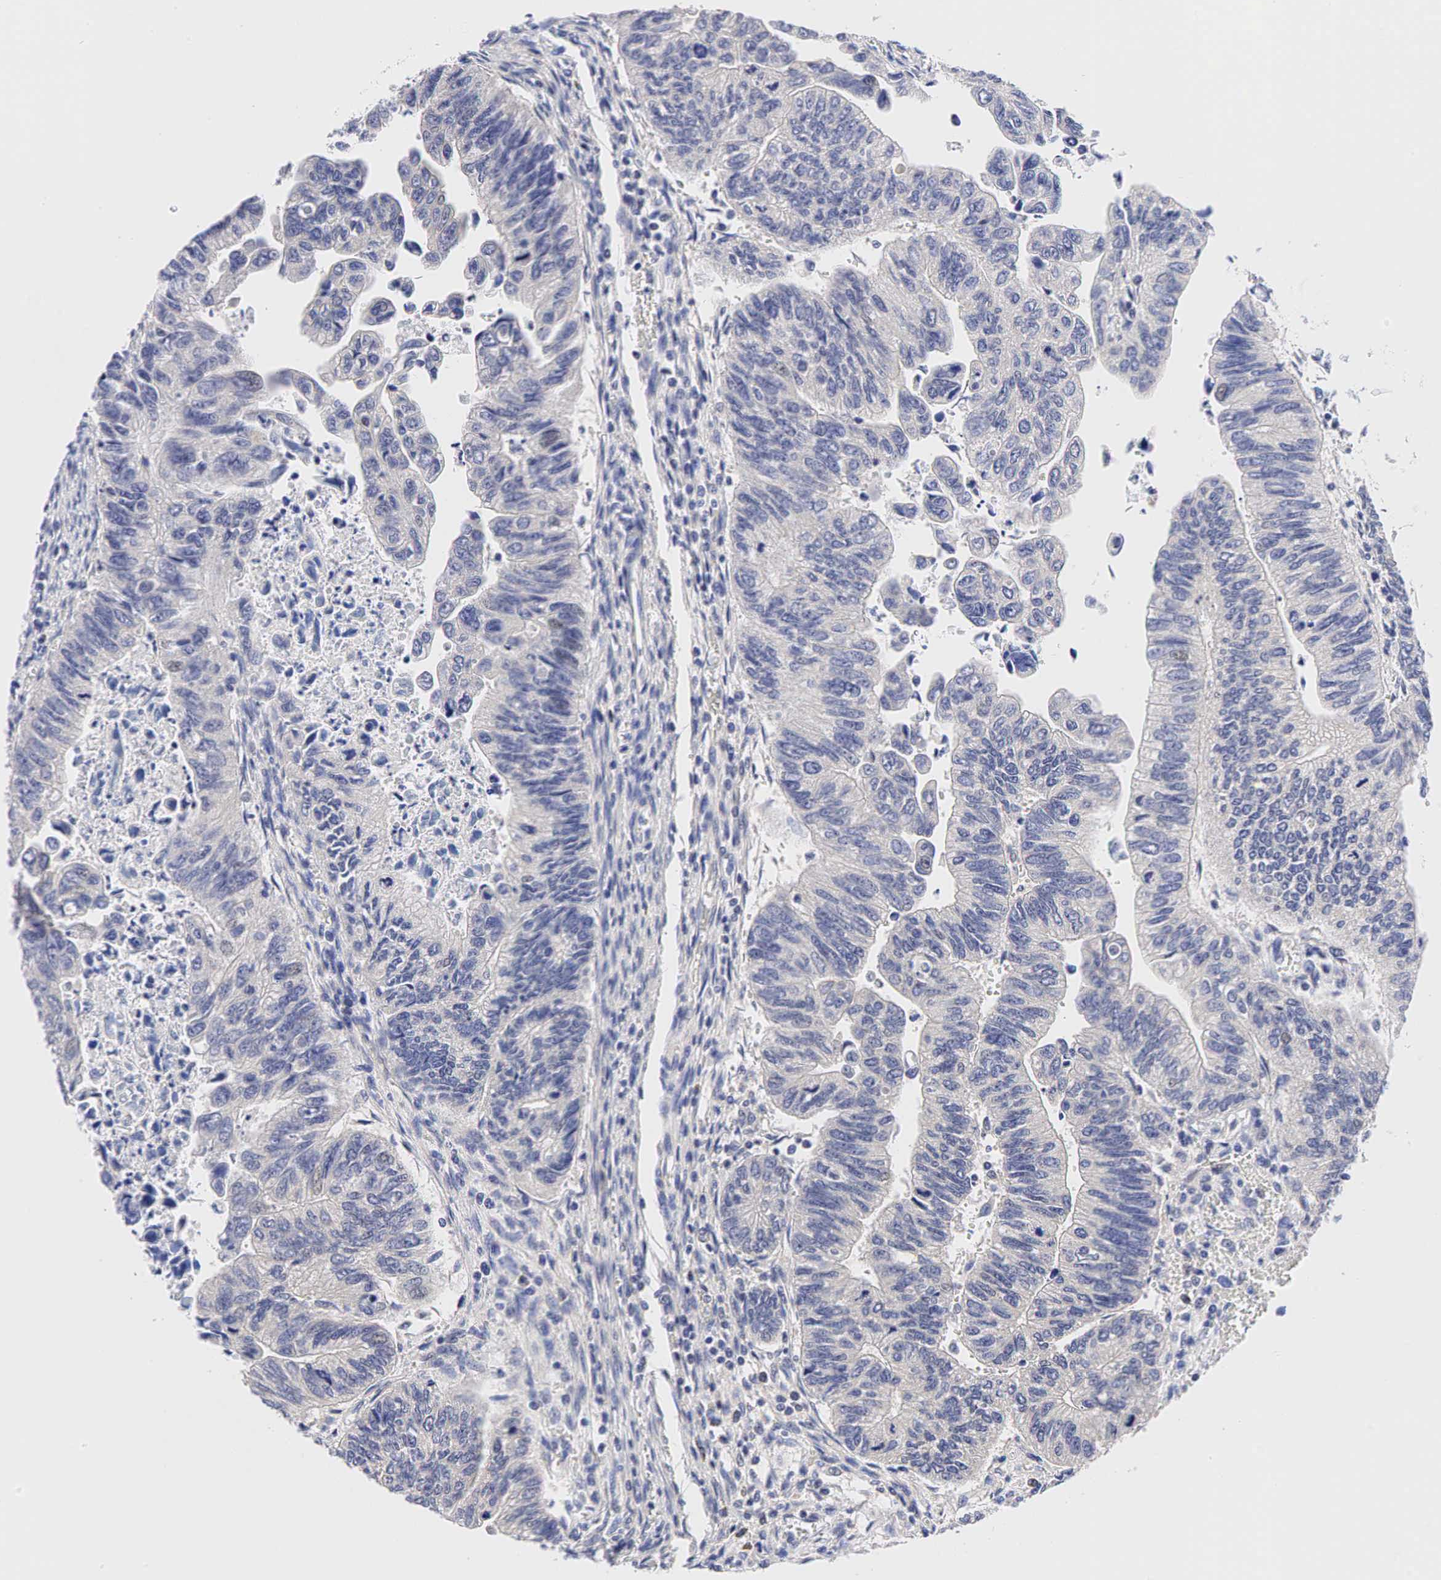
{"staining": {"intensity": "negative", "quantity": "none", "location": "none"}, "tissue": "colorectal cancer", "cell_type": "Tumor cells", "image_type": "cancer", "snomed": [{"axis": "morphology", "description": "Adenocarcinoma, NOS"}, {"axis": "topography", "description": "Colon"}], "caption": "This is an immunohistochemistry micrograph of colorectal adenocarcinoma. There is no positivity in tumor cells.", "gene": "CCND1", "patient": {"sex": "female", "age": 11}}